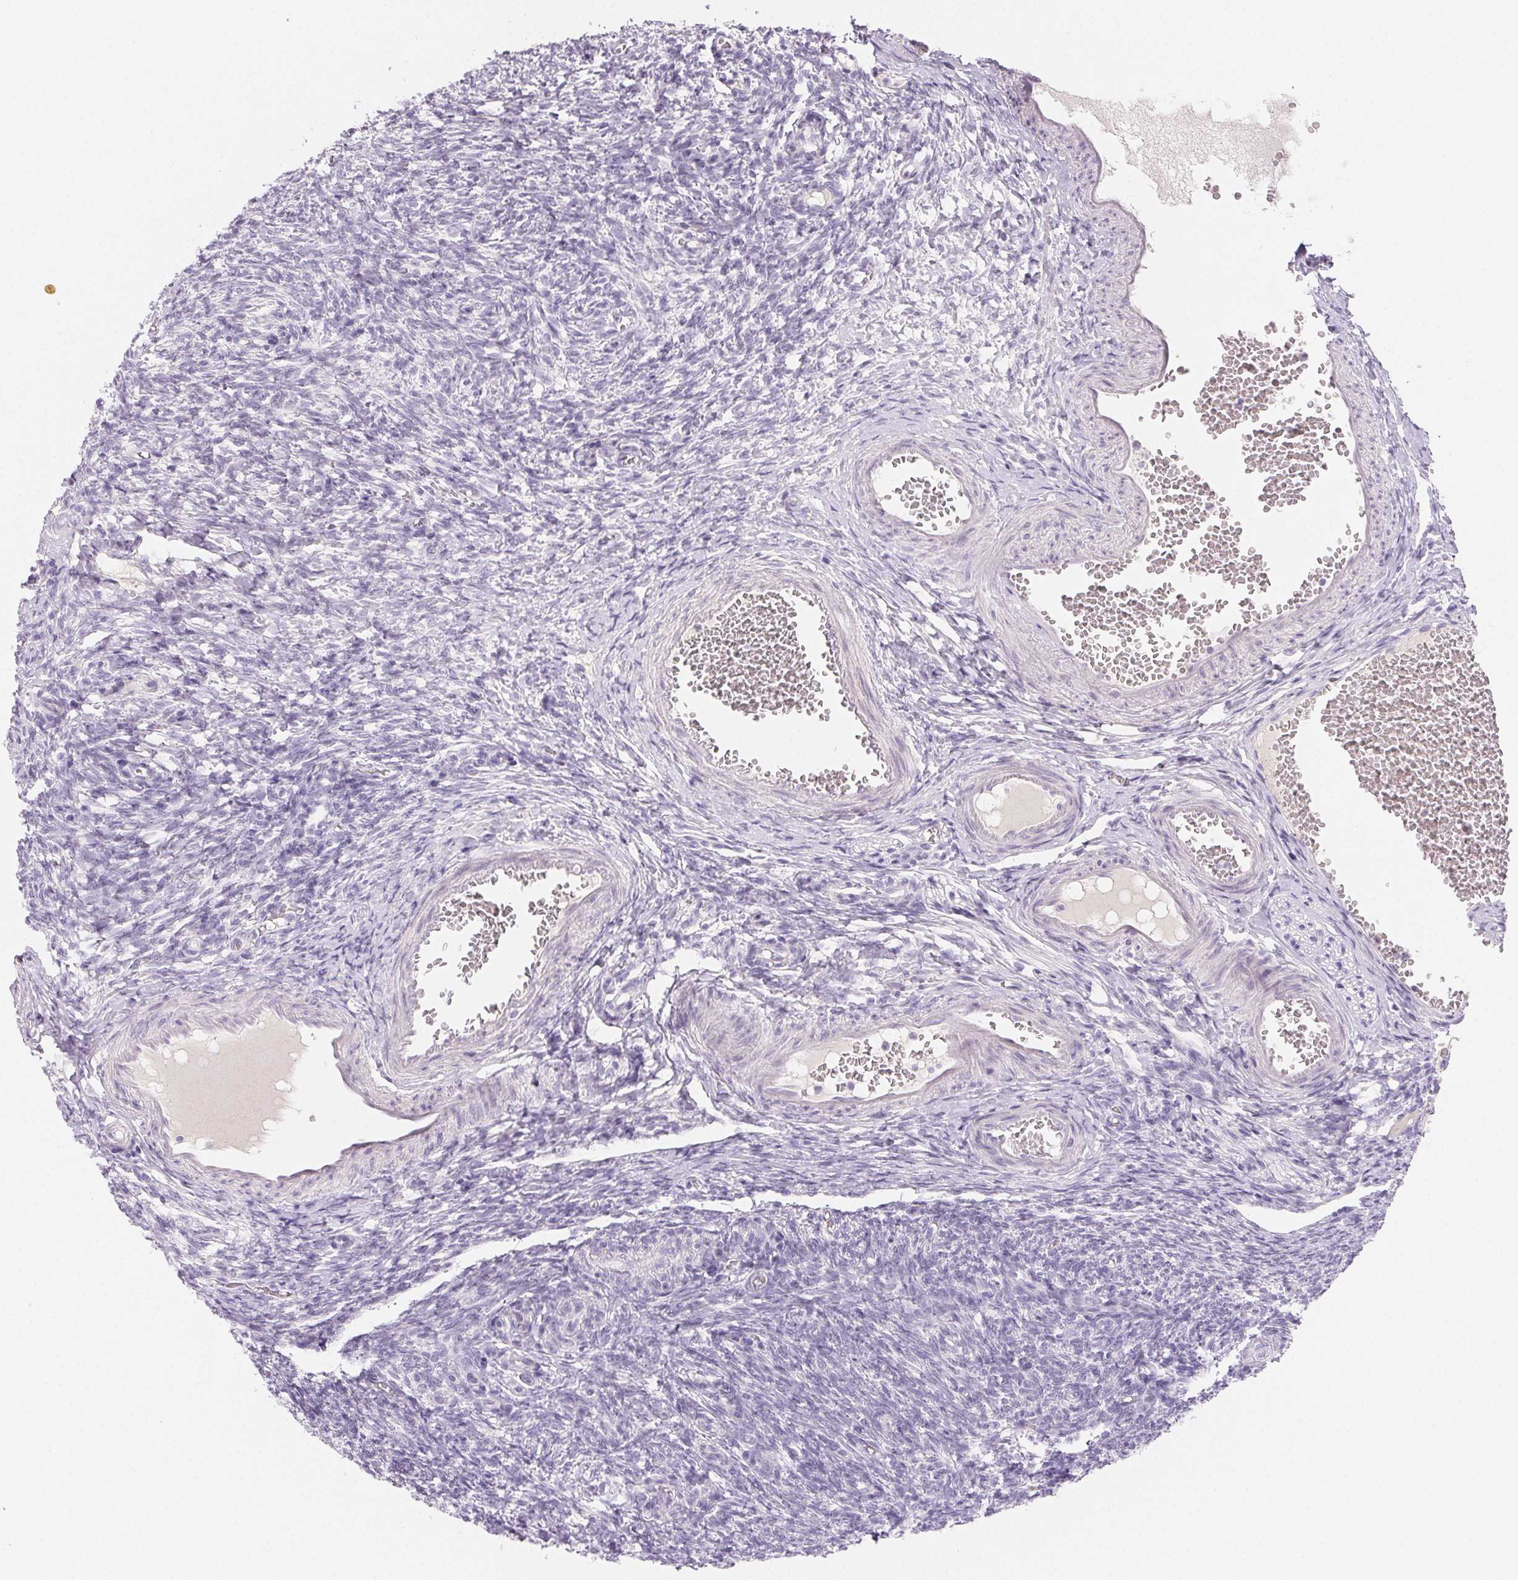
{"staining": {"intensity": "negative", "quantity": "none", "location": "none"}, "tissue": "ovary", "cell_type": "Follicle cells", "image_type": "normal", "snomed": [{"axis": "morphology", "description": "Normal tissue, NOS"}, {"axis": "topography", "description": "Ovary"}], "caption": "The image exhibits no significant positivity in follicle cells of ovary. (Immunohistochemistry, brightfield microscopy, high magnification).", "gene": "BPIFB2", "patient": {"sex": "female", "age": 39}}